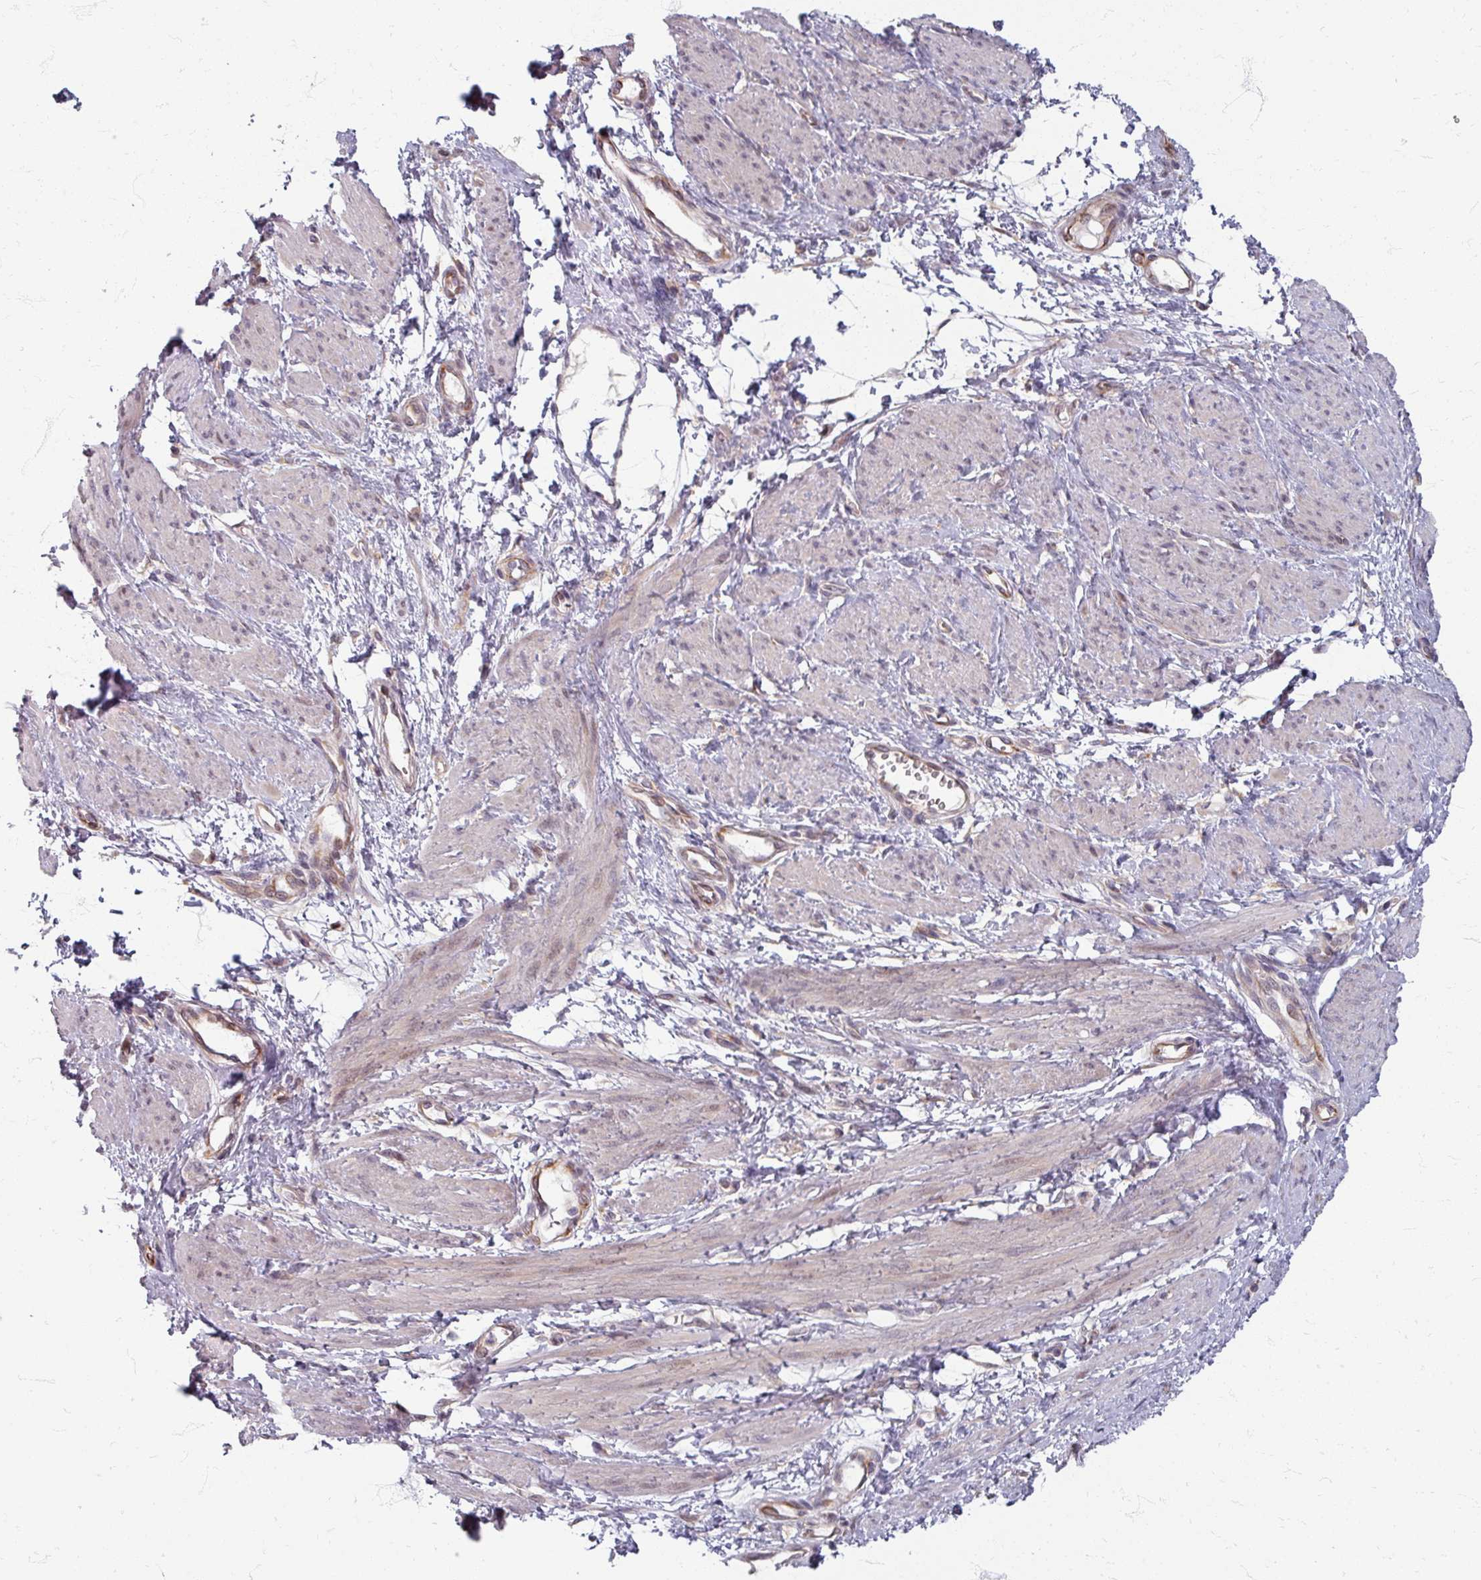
{"staining": {"intensity": "weak", "quantity": "25%-75%", "location": "cytoplasmic/membranous"}, "tissue": "smooth muscle", "cell_type": "Smooth muscle cells", "image_type": "normal", "snomed": [{"axis": "morphology", "description": "Normal tissue, NOS"}, {"axis": "topography", "description": "Smooth muscle"}, {"axis": "topography", "description": "Uterus"}], "caption": "Weak cytoplasmic/membranous positivity for a protein is present in about 25%-75% of smooth muscle cells of benign smooth muscle using IHC.", "gene": "STAM", "patient": {"sex": "female", "age": 39}}